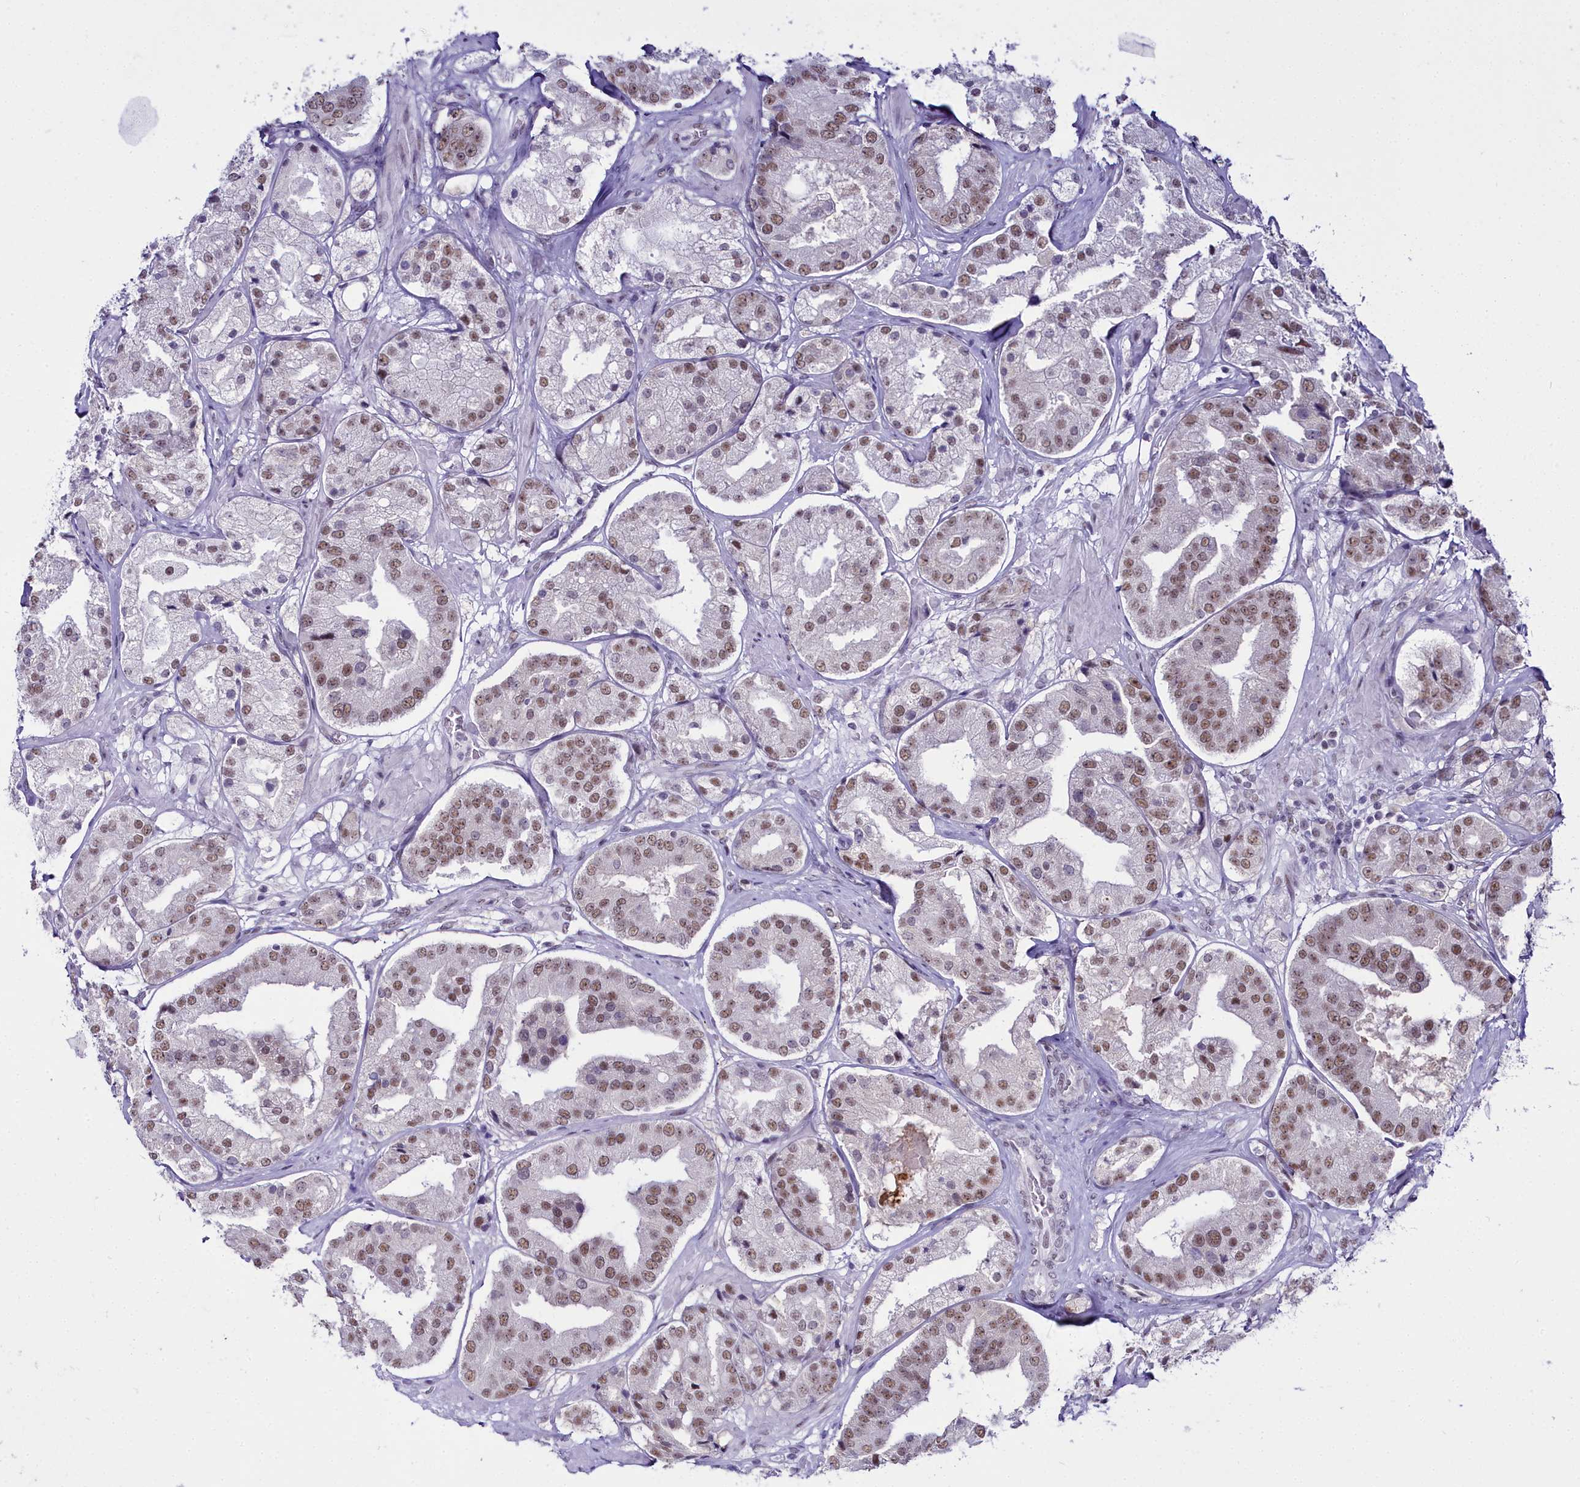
{"staining": {"intensity": "moderate", "quantity": ">75%", "location": "nuclear"}, "tissue": "prostate cancer", "cell_type": "Tumor cells", "image_type": "cancer", "snomed": [{"axis": "morphology", "description": "Adenocarcinoma, High grade"}, {"axis": "topography", "description": "Prostate"}], "caption": "Prostate cancer tissue exhibits moderate nuclear positivity in about >75% of tumor cells", "gene": "RBM12", "patient": {"sex": "male", "age": 63}}